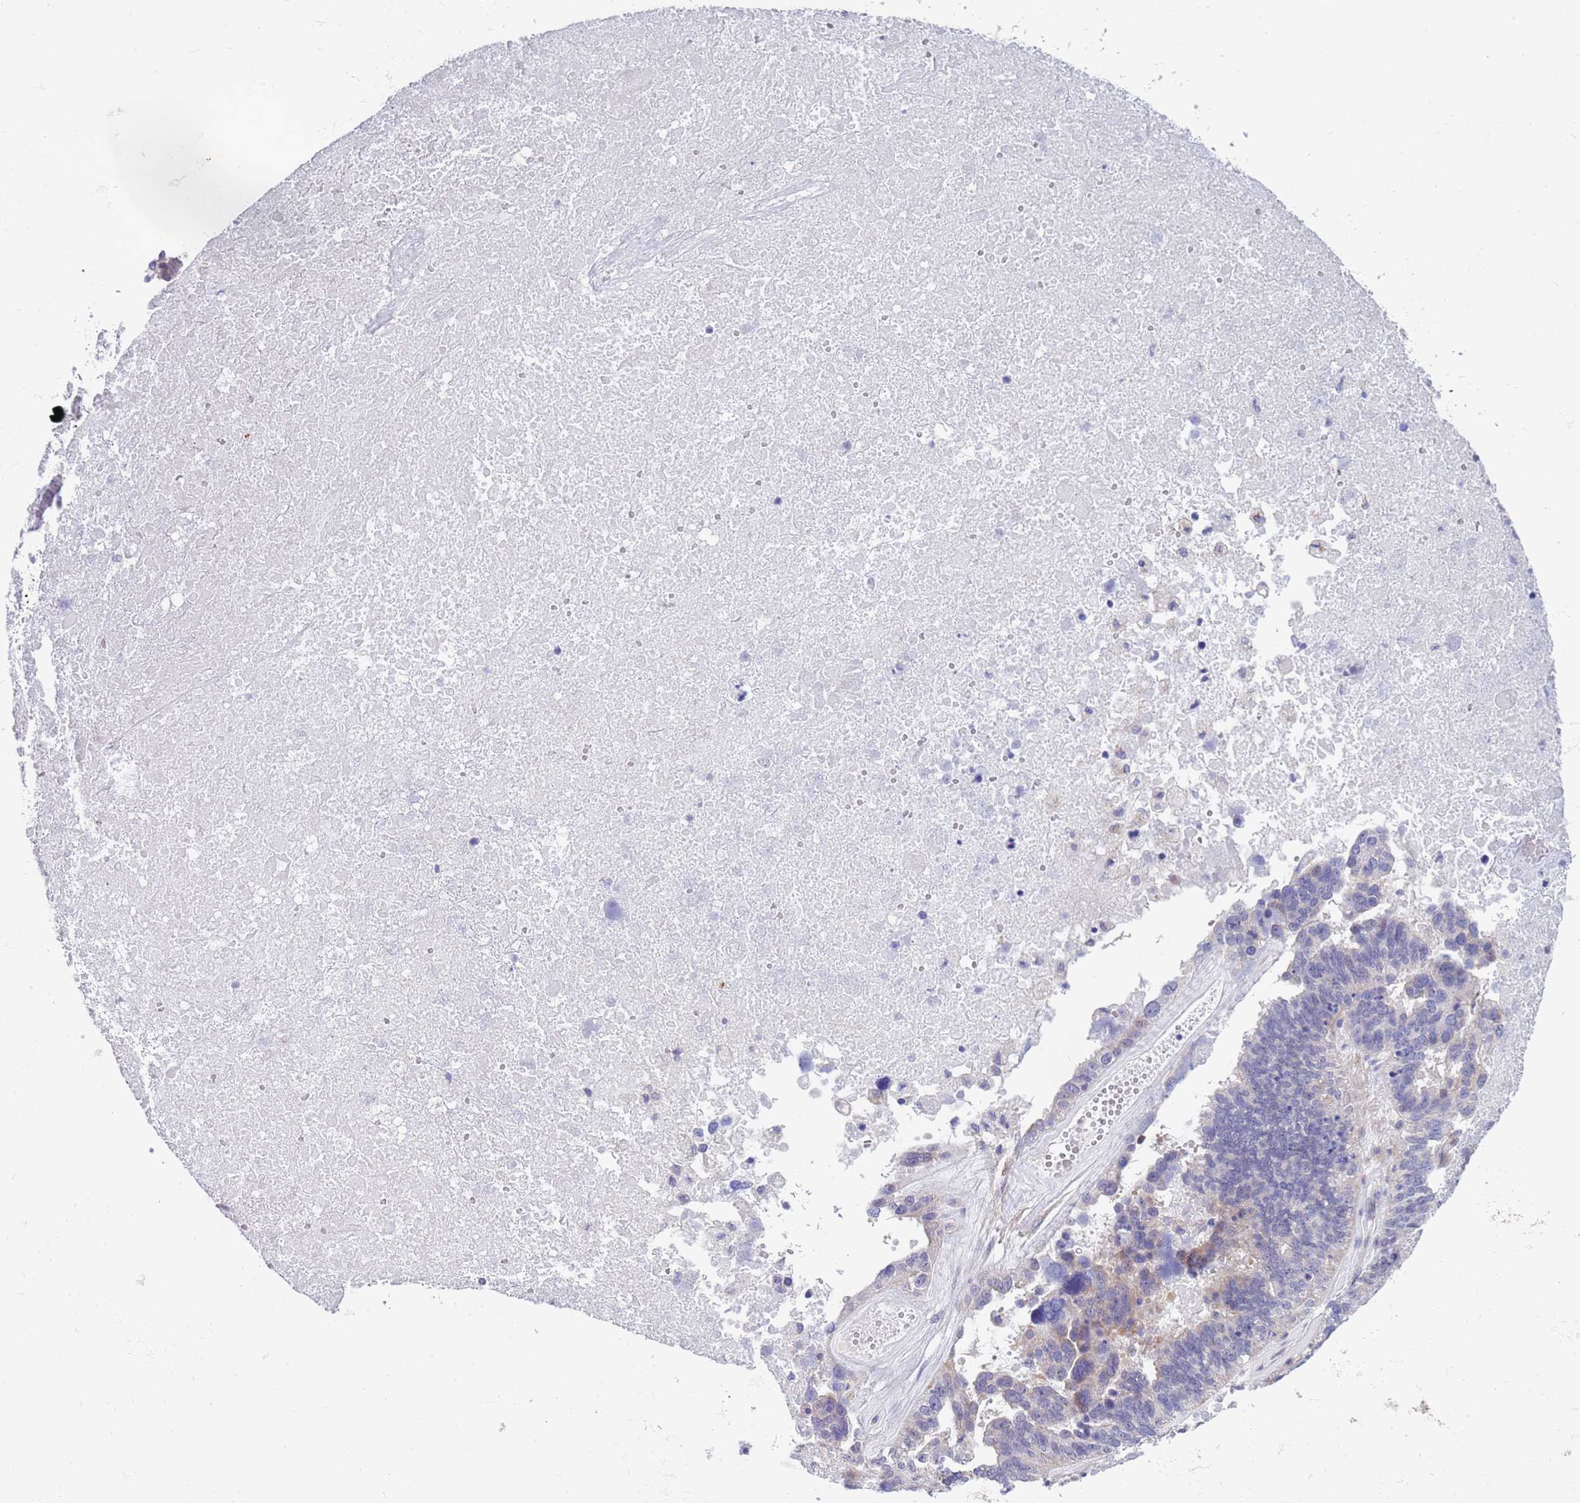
{"staining": {"intensity": "weak", "quantity": "<25%", "location": "cytoplasmic/membranous"}, "tissue": "ovarian cancer", "cell_type": "Tumor cells", "image_type": "cancer", "snomed": [{"axis": "morphology", "description": "Cystadenocarcinoma, serous, NOS"}, {"axis": "topography", "description": "Ovary"}], "caption": "Immunohistochemistry photomicrograph of ovarian serous cystadenocarcinoma stained for a protein (brown), which demonstrates no staining in tumor cells. (DAB (3,3'-diaminobenzidine) immunohistochemistry (IHC) visualized using brightfield microscopy, high magnification).", "gene": "KLHL29", "patient": {"sex": "female", "age": 59}}